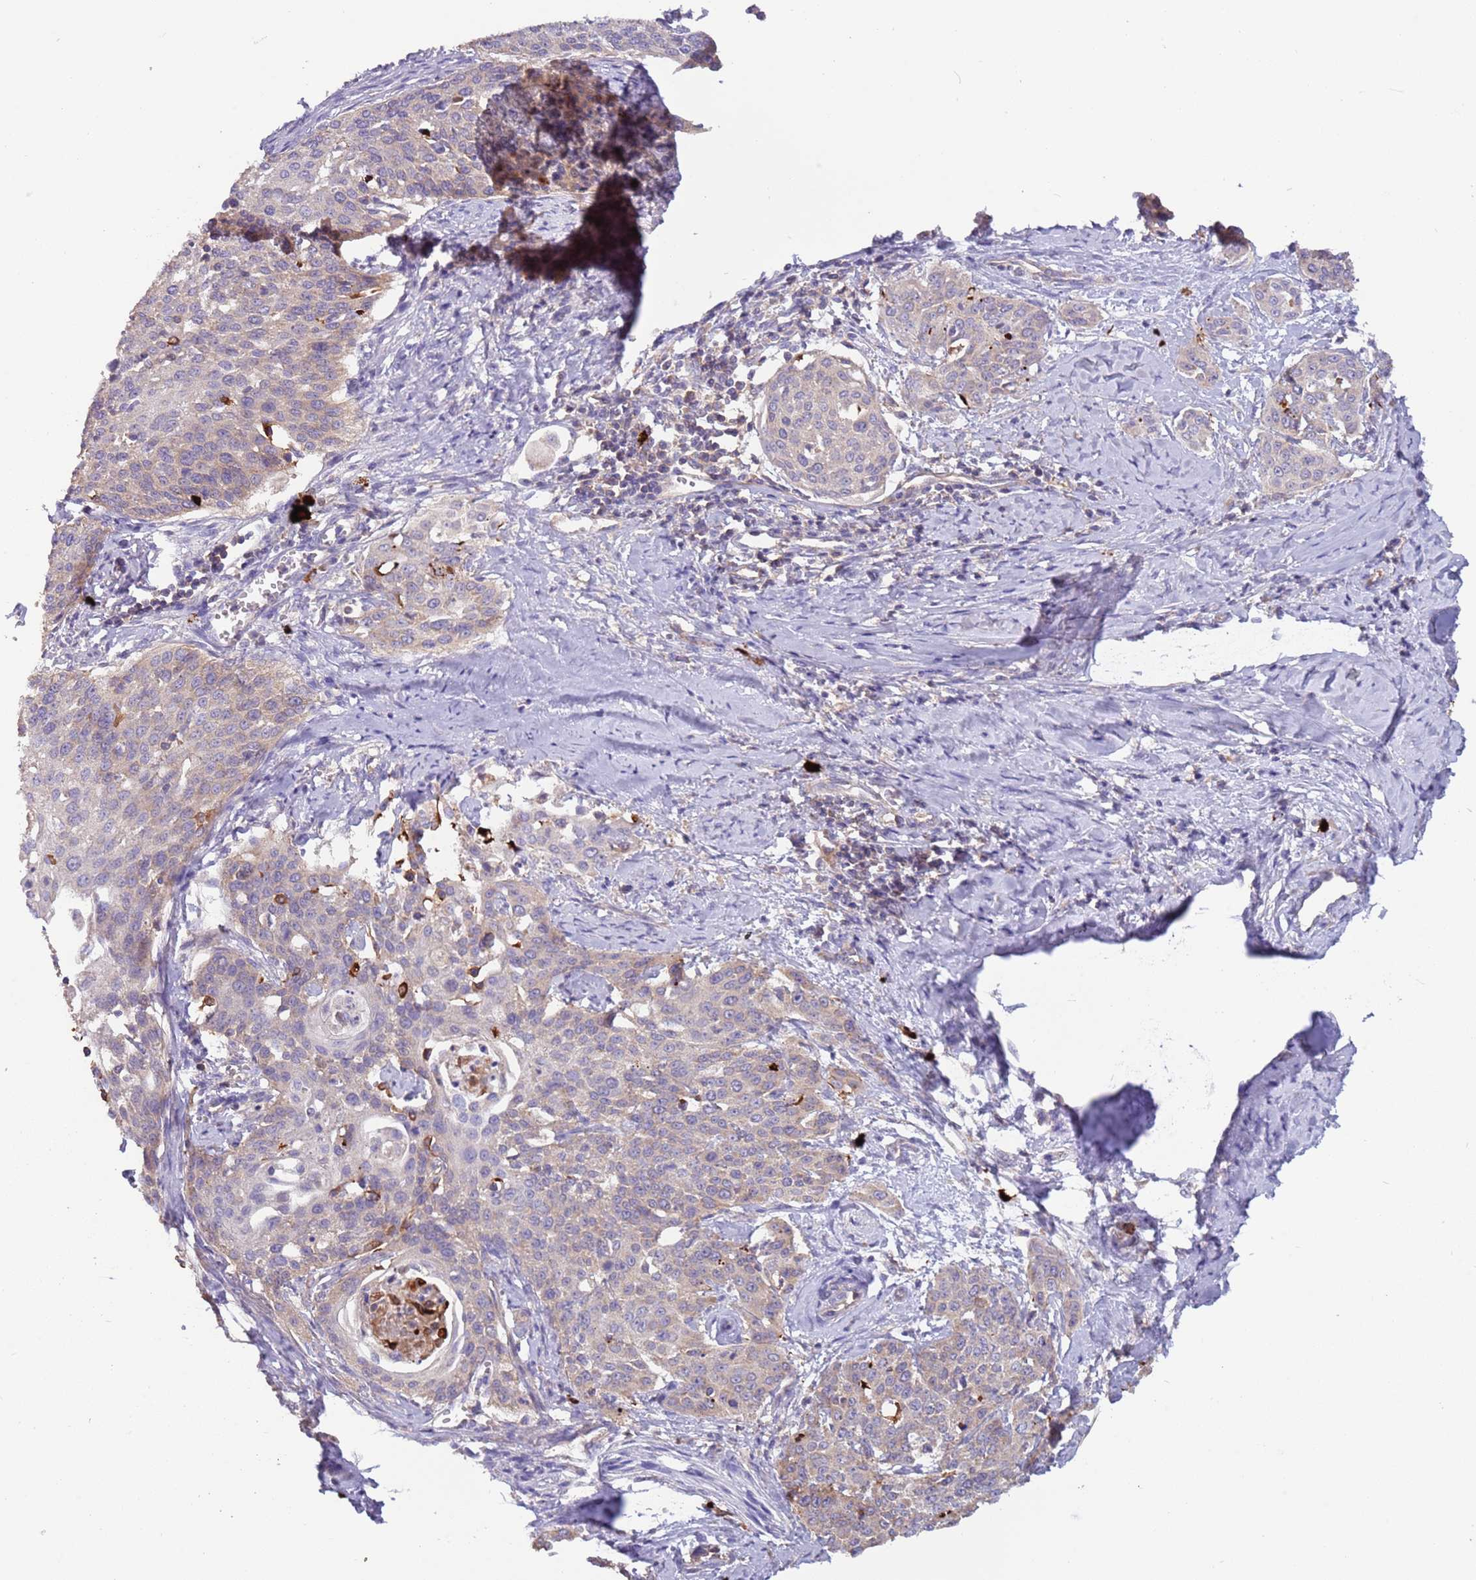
{"staining": {"intensity": "weak", "quantity": "25%-75%", "location": "cytoplasmic/membranous"}, "tissue": "cervical cancer", "cell_type": "Tumor cells", "image_type": "cancer", "snomed": [{"axis": "morphology", "description": "Squamous cell carcinoma, NOS"}, {"axis": "topography", "description": "Cervix"}], "caption": "Cervical squamous cell carcinoma stained for a protein (brown) demonstrates weak cytoplasmic/membranous positive staining in approximately 25%-75% of tumor cells.", "gene": "TRMO", "patient": {"sex": "female", "age": 44}}